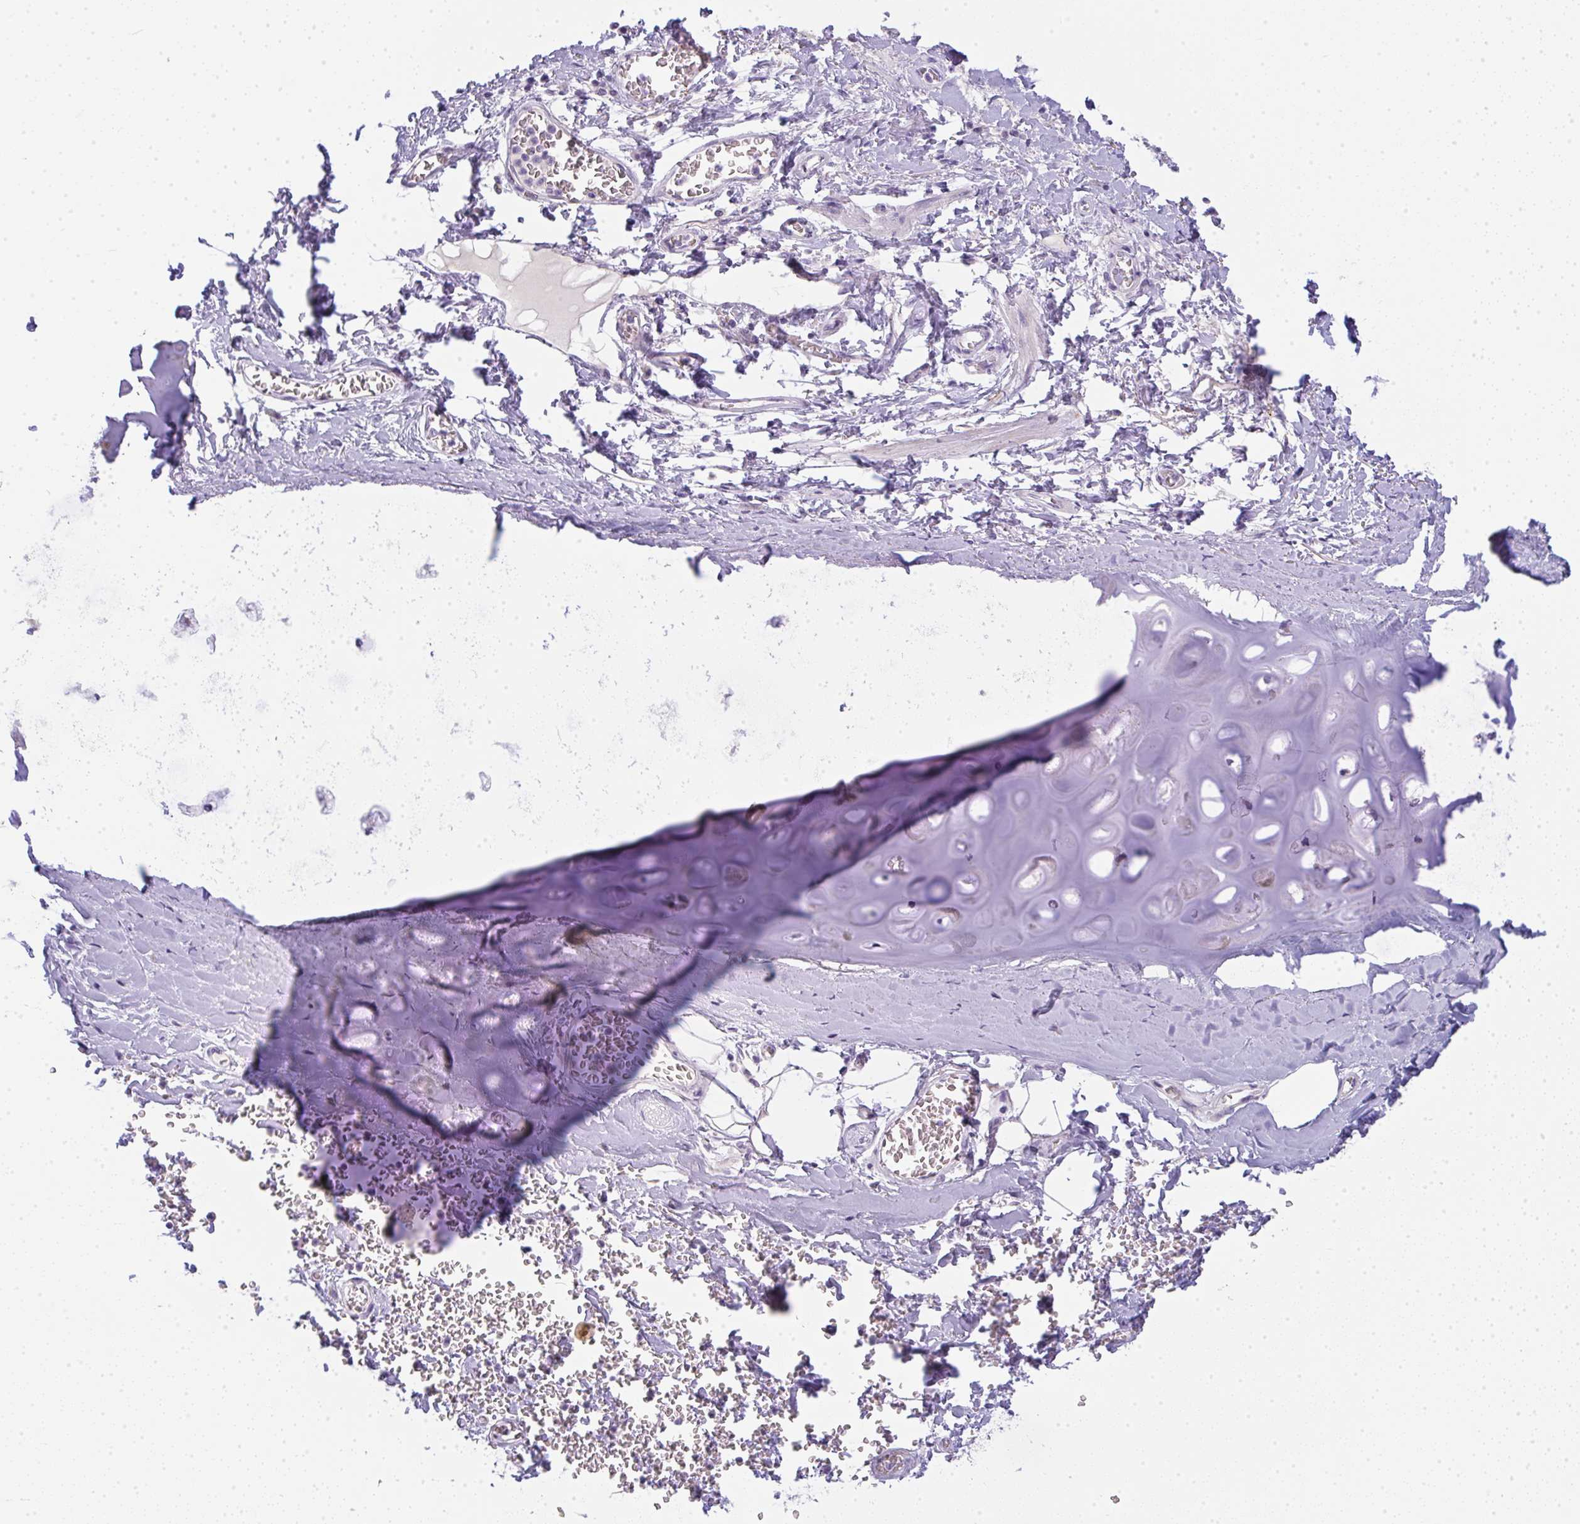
{"staining": {"intensity": "negative", "quantity": "none", "location": "none"}, "tissue": "adipose tissue", "cell_type": "Adipocytes", "image_type": "normal", "snomed": [{"axis": "morphology", "description": "Normal tissue, NOS"}, {"axis": "morphology", "description": "Degeneration, NOS"}, {"axis": "topography", "description": "Cartilage tissue"}, {"axis": "topography", "description": "Lung"}], "caption": "Micrograph shows no protein positivity in adipocytes of benign adipose tissue.", "gene": "LPAR4", "patient": {"sex": "female", "age": 61}}